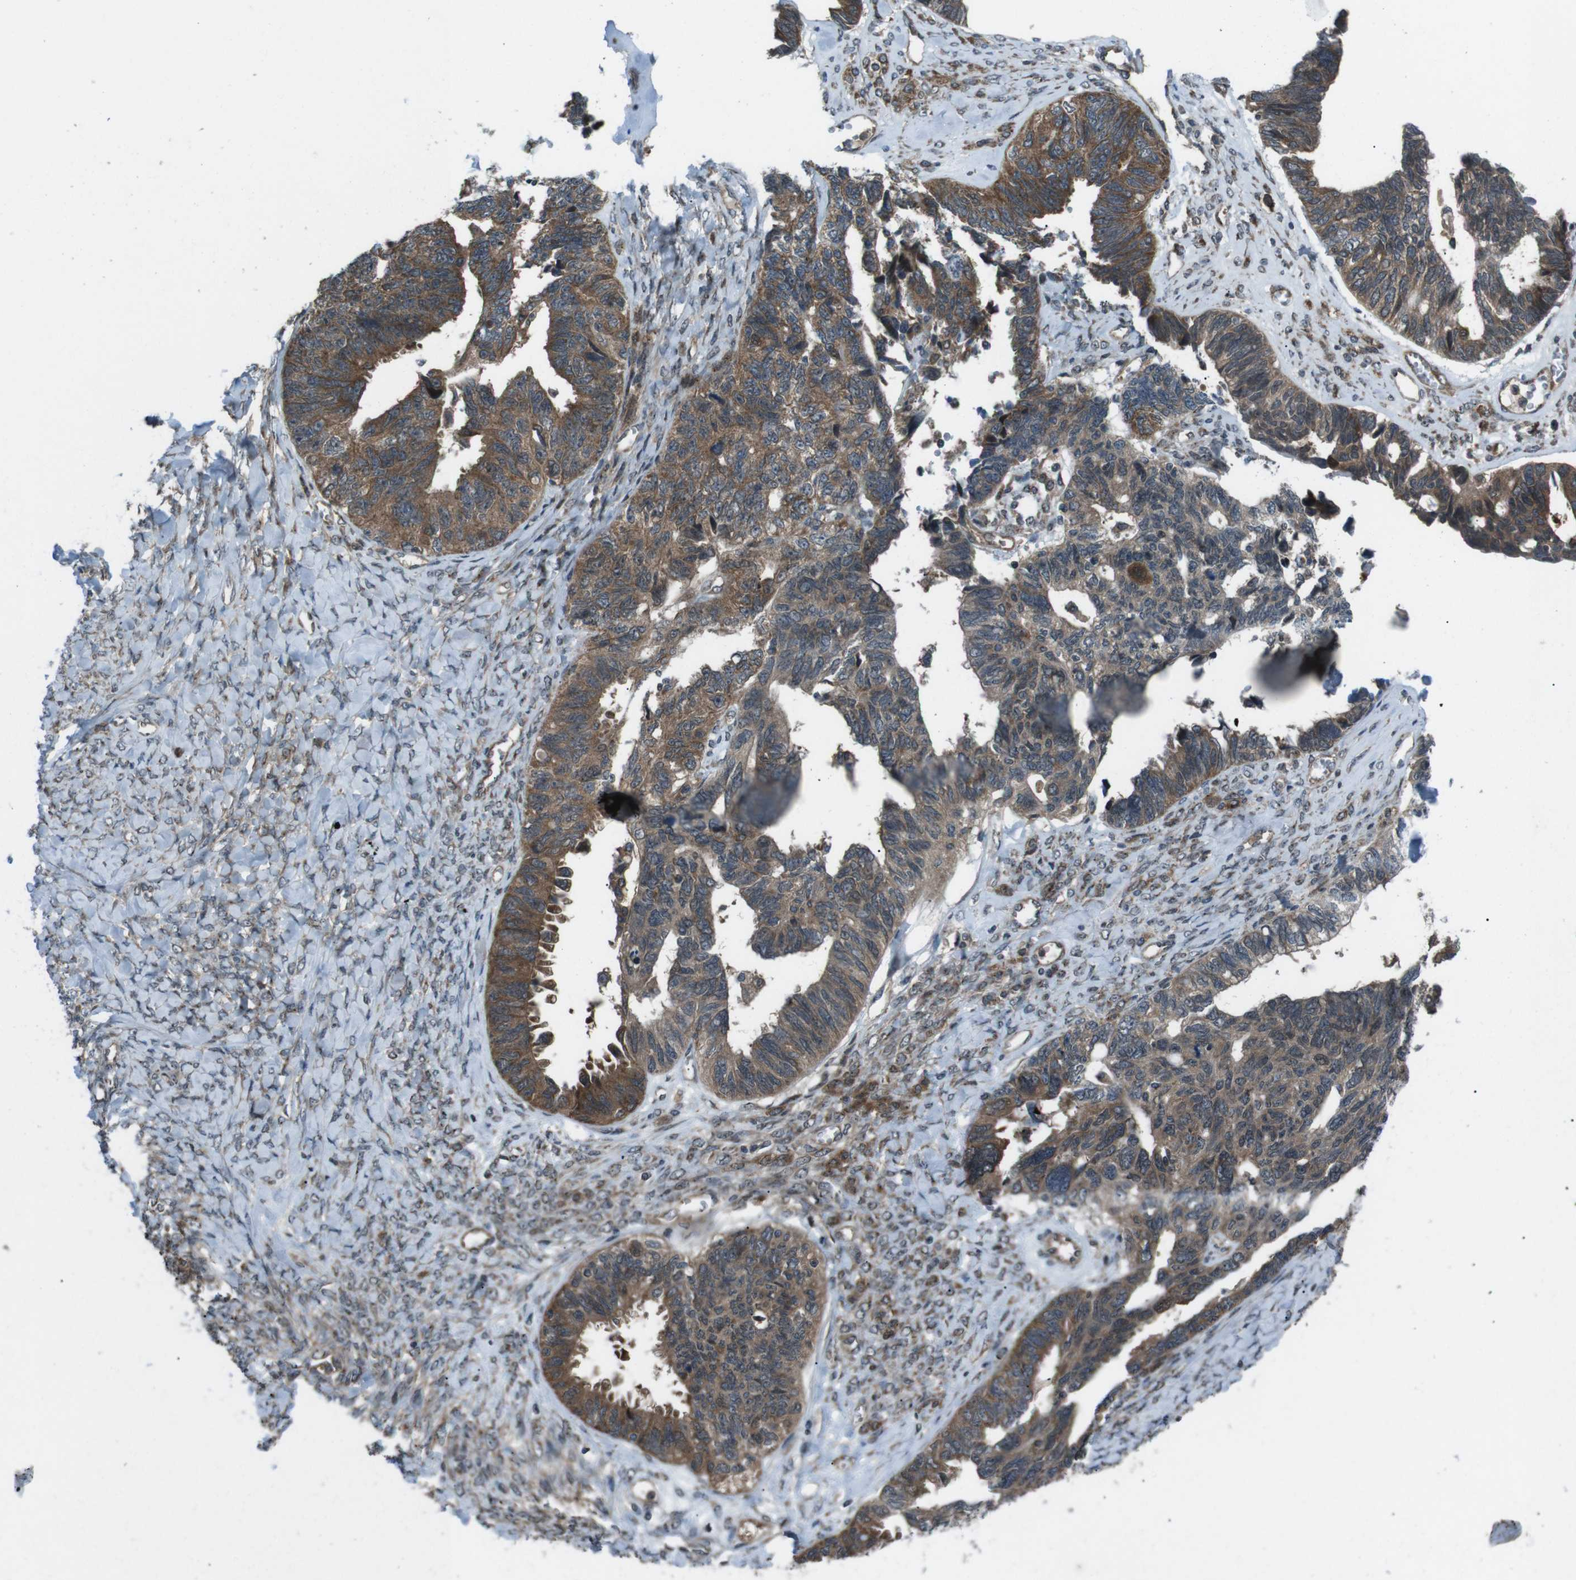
{"staining": {"intensity": "strong", "quantity": ">75%", "location": "cytoplasmic/membranous"}, "tissue": "ovarian cancer", "cell_type": "Tumor cells", "image_type": "cancer", "snomed": [{"axis": "morphology", "description": "Cystadenocarcinoma, serous, NOS"}, {"axis": "topography", "description": "Ovary"}], "caption": "There is high levels of strong cytoplasmic/membranous positivity in tumor cells of ovarian cancer (serous cystadenocarcinoma), as demonstrated by immunohistochemical staining (brown color).", "gene": "SLC27A4", "patient": {"sex": "female", "age": 79}}